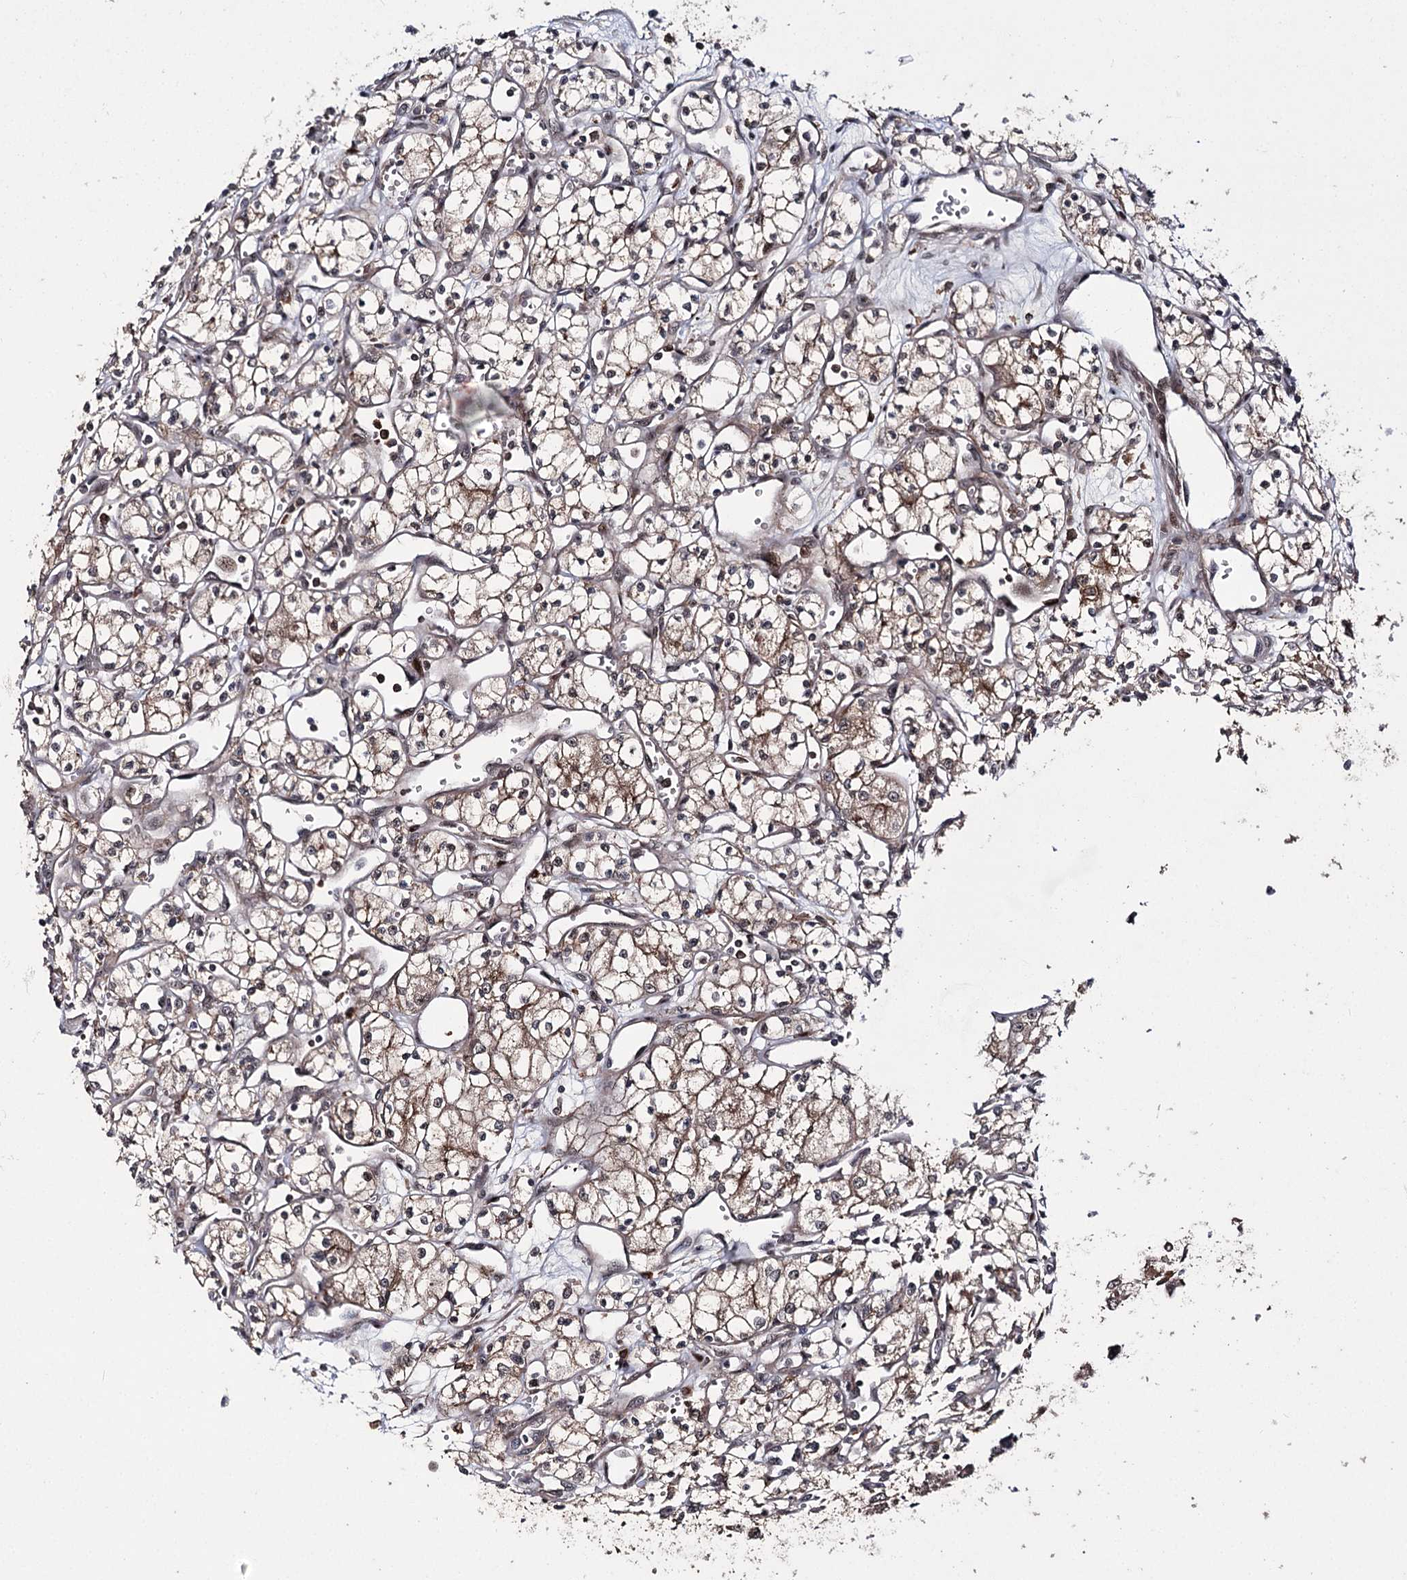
{"staining": {"intensity": "weak", "quantity": ">75%", "location": "cytoplasmic/membranous,nuclear"}, "tissue": "renal cancer", "cell_type": "Tumor cells", "image_type": "cancer", "snomed": [{"axis": "morphology", "description": "Adenocarcinoma, NOS"}, {"axis": "topography", "description": "Kidney"}], "caption": "Human renal cancer (adenocarcinoma) stained with a protein marker exhibits weak staining in tumor cells.", "gene": "MKNK2", "patient": {"sex": "male", "age": 59}}